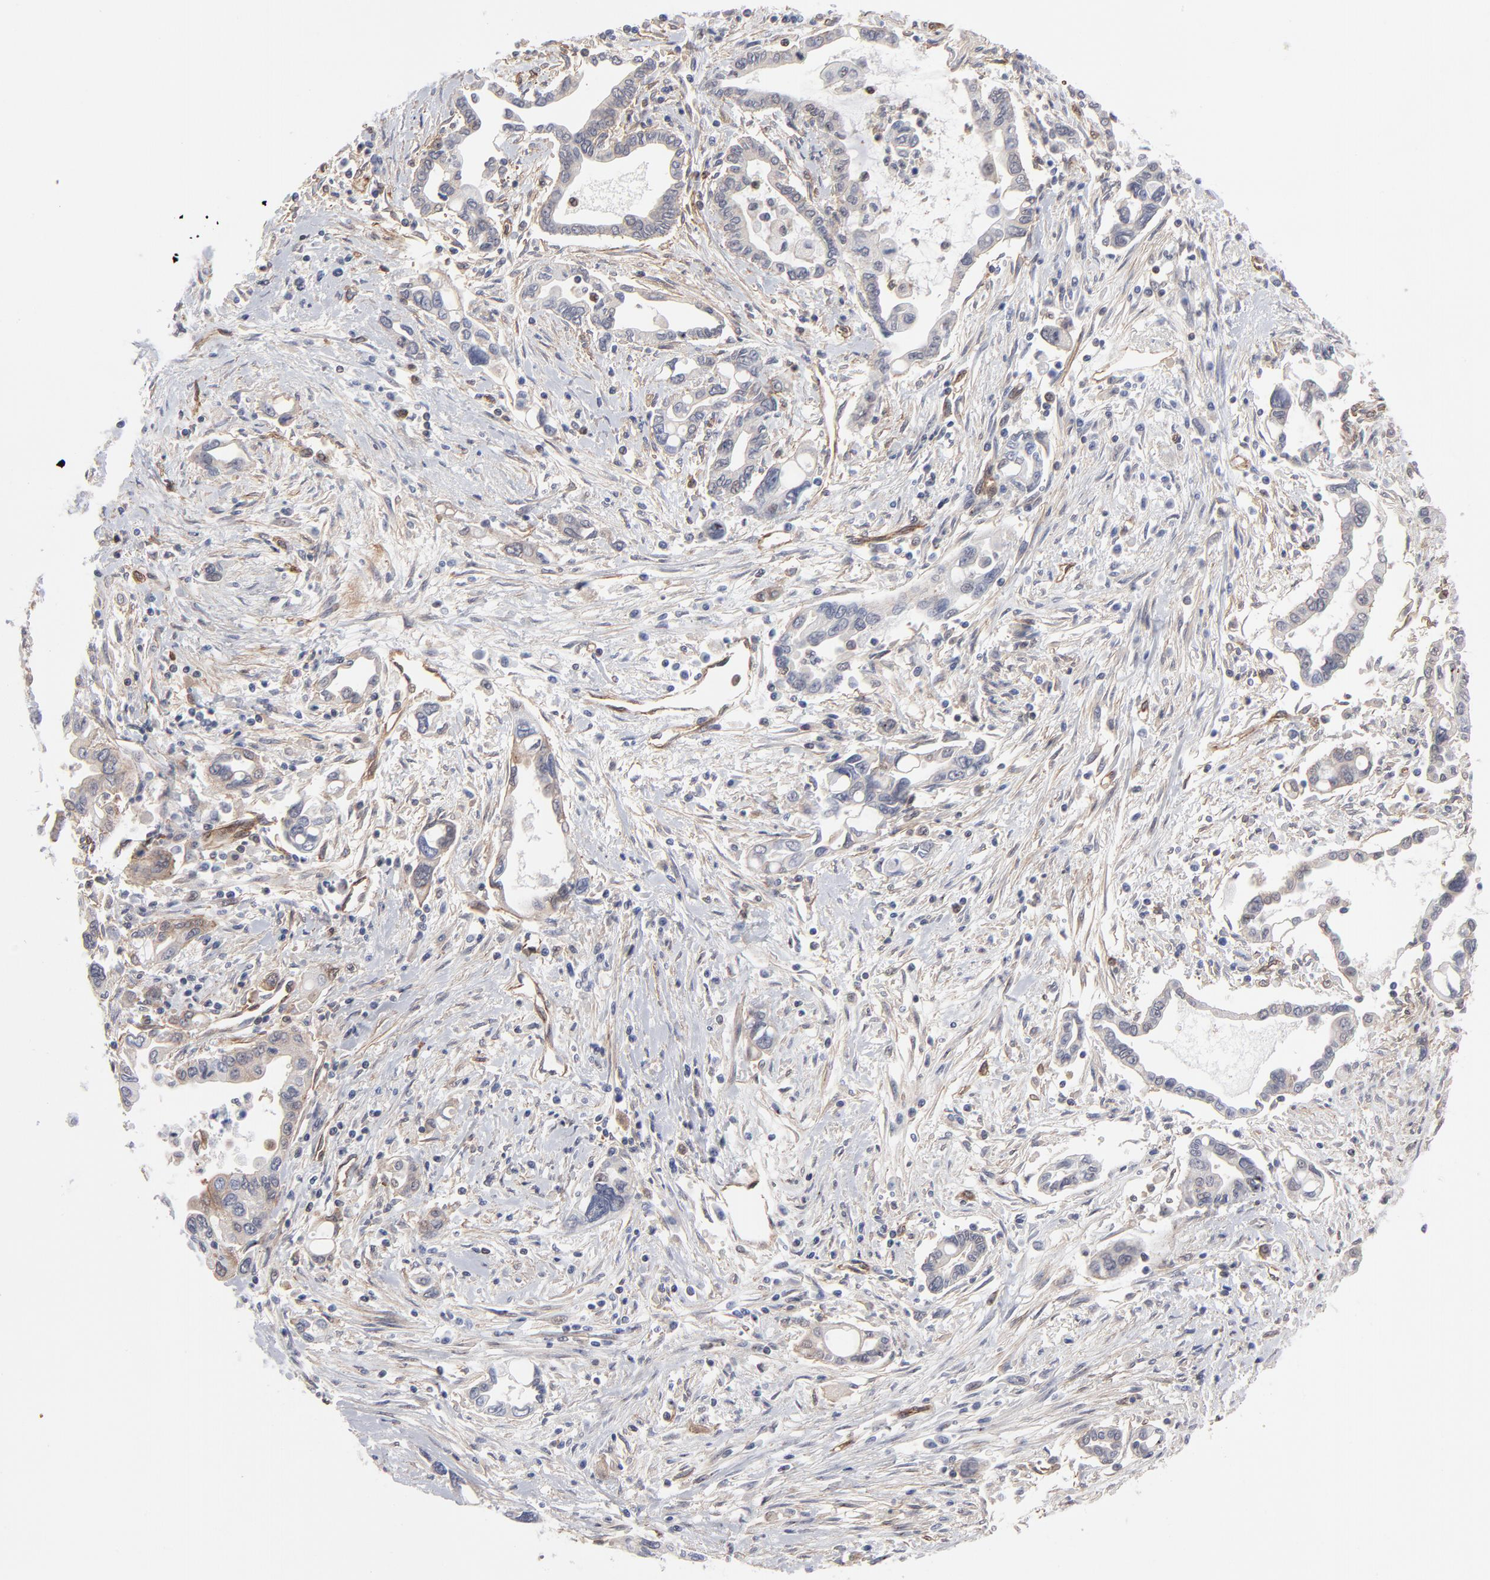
{"staining": {"intensity": "negative", "quantity": "none", "location": "none"}, "tissue": "pancreatic cancer", "cell_type": "Tumor cells", "image_type": "cancer", "snomed": [{"axis": "morphology", "description": "Adenocarcinoma, NOS"}, {"axis": "topography", "description": "Pancreas"}], "caption": "Adenocarcinoma (pancreatic) was stained to show a protein in brown. There is no significant positivity in tumor cells.", "gene": "PXN", "patient": {"sex": "female", "age": 57}}